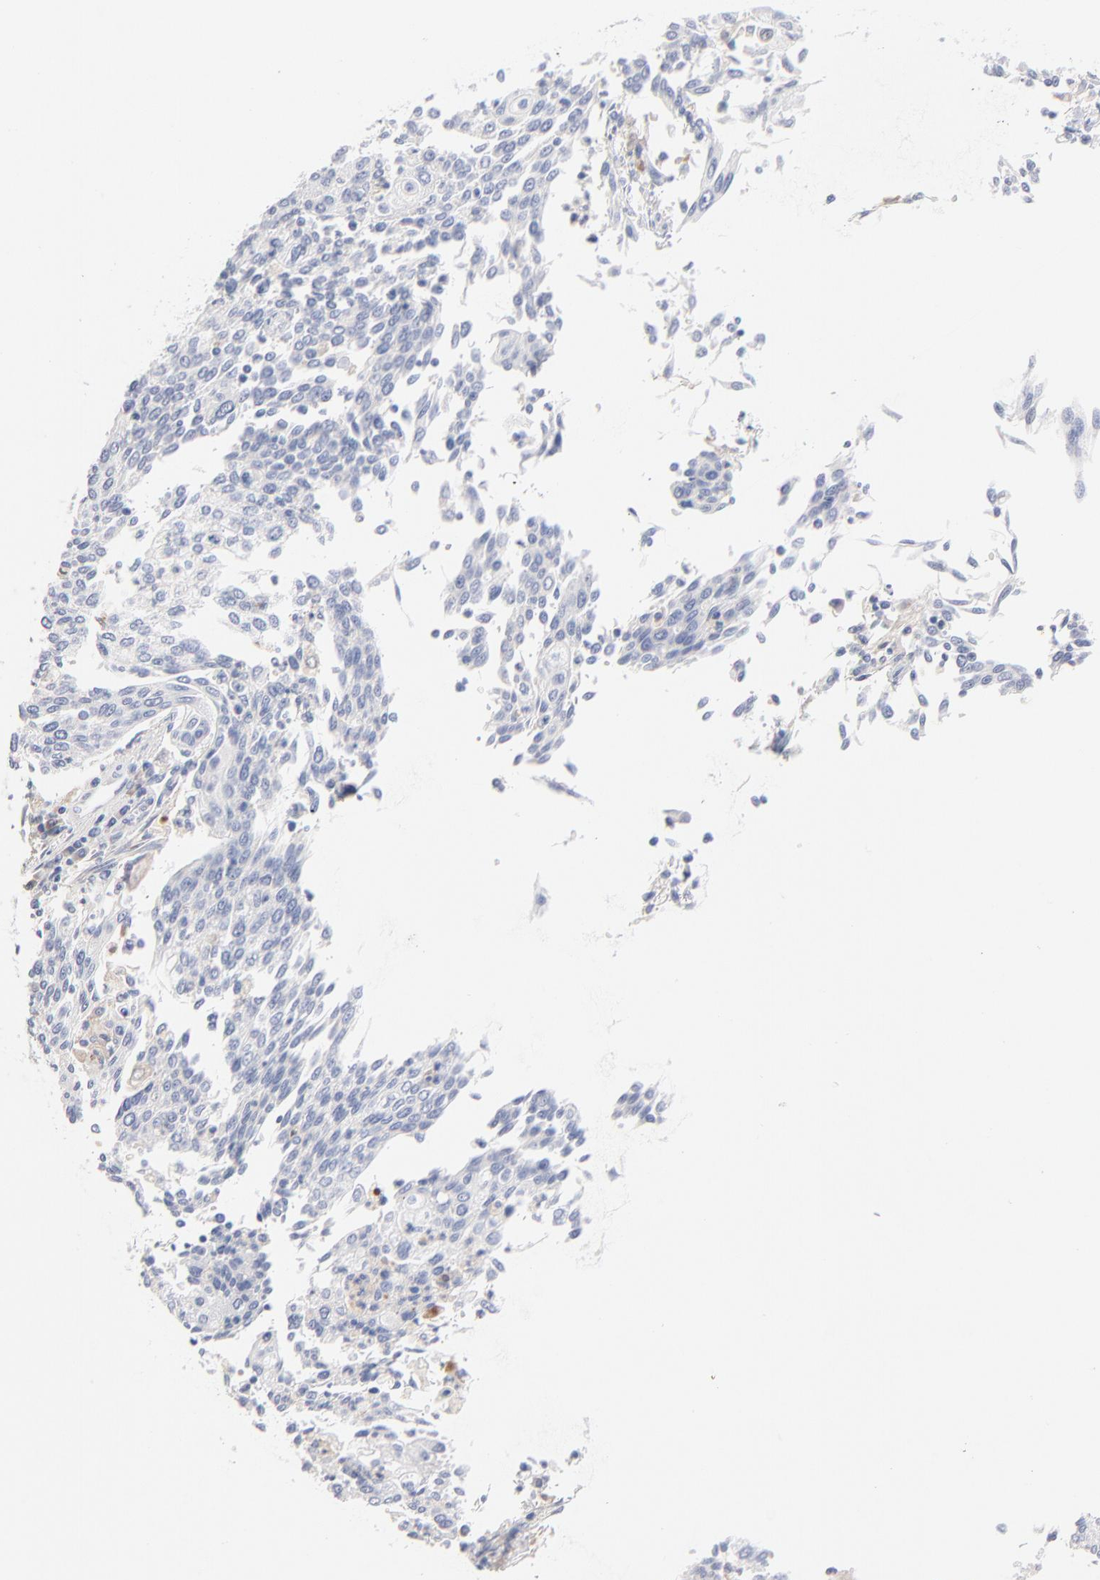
{"staining": {"intensity": "negative", "quantity": "none", "location": "none"}, "tissue": "cervical cancer", "cell_type": "Tumor cells", "image_type": "cancer", "snomed": [{"axis": "morphology", "description": "Squamous cell carcinoma, NOS"}, {"axis": "topography", "description": "Cervix"}], "caption": "Human squamous cell carcinoma (cervical) stained for a protein using IHC displays no positivity in tumor cells.", "gene": "F12", "patient": {"sex": "female", "age": 40}}